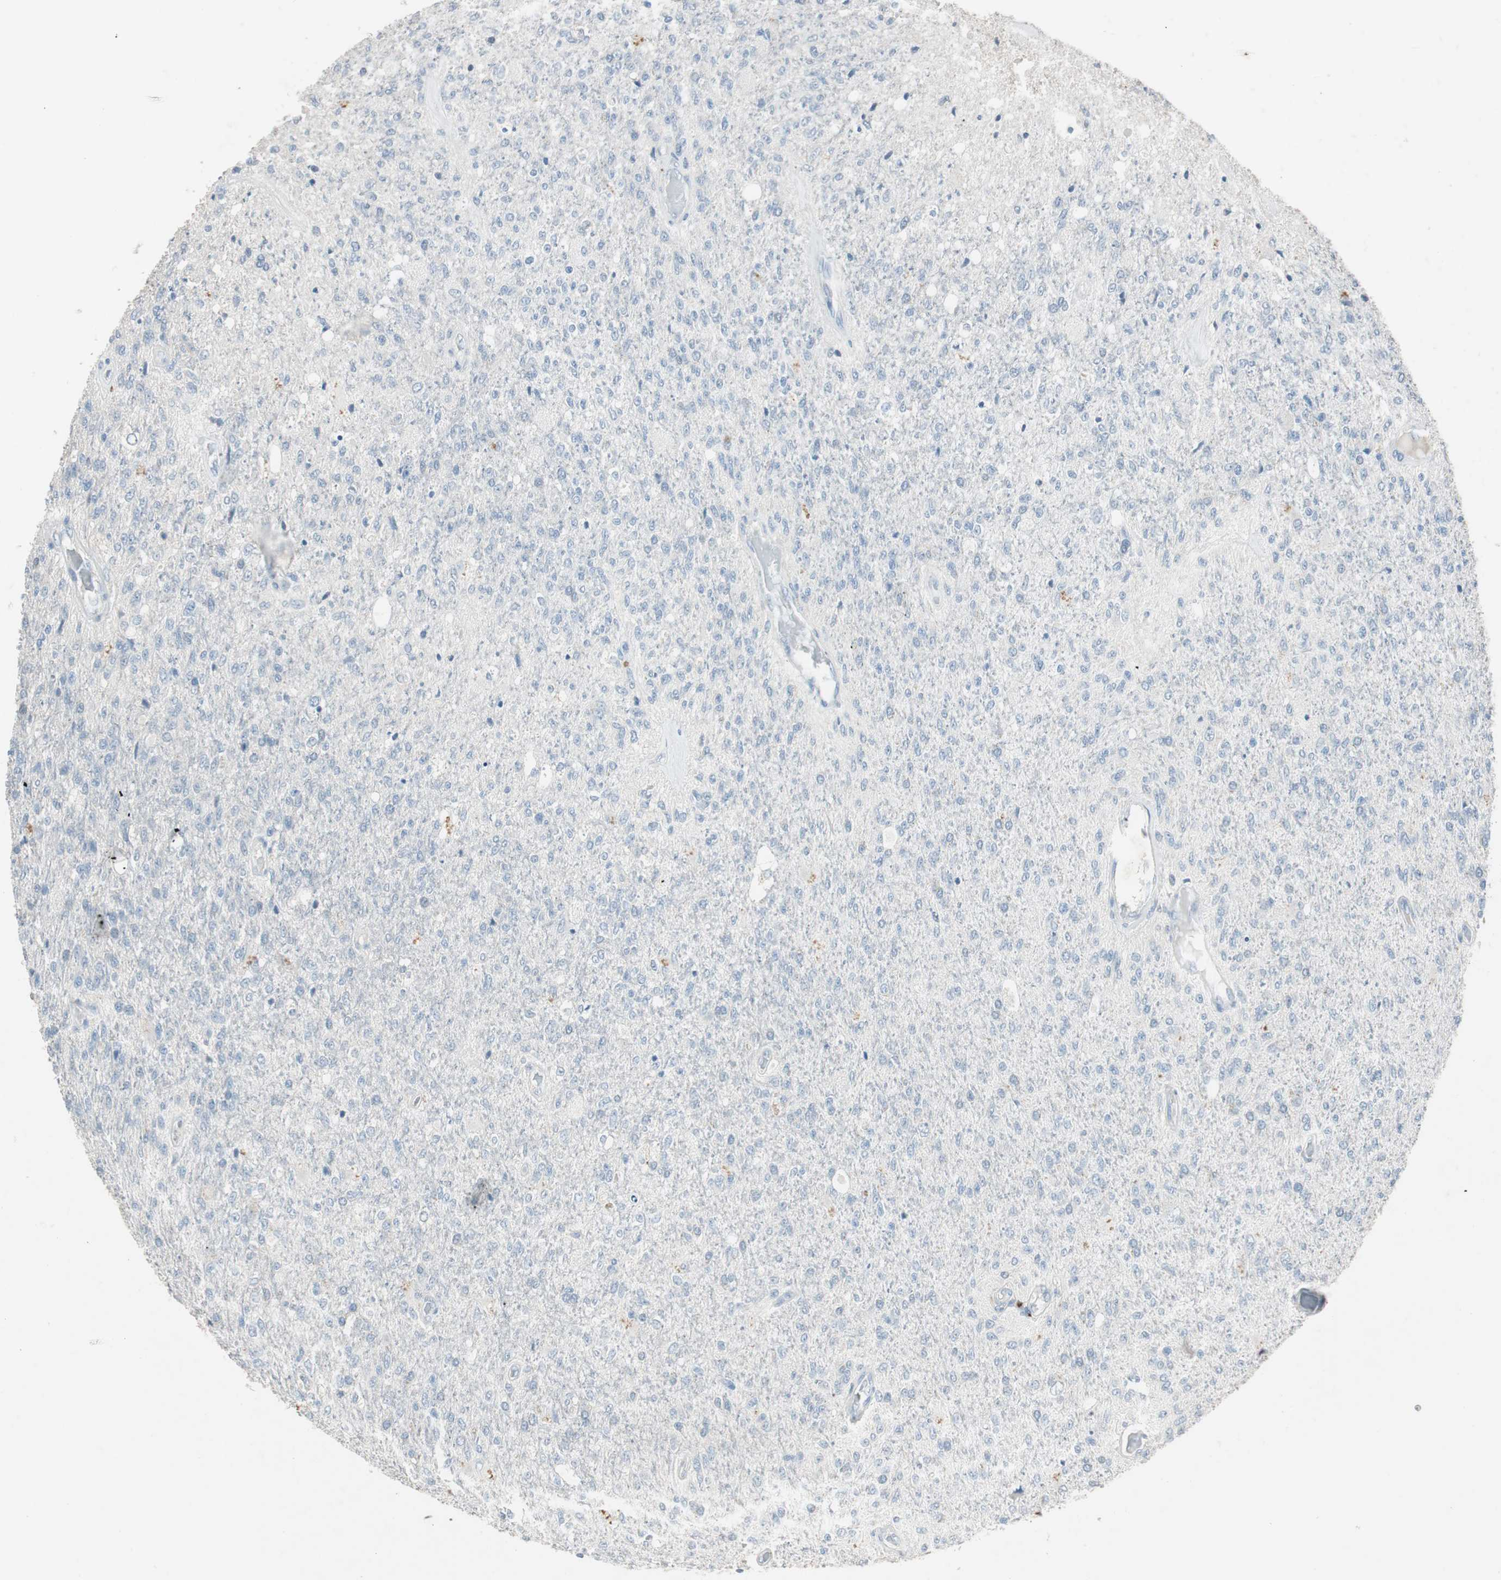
{"staining": {"intensity": "negative", "quantity": "none", "location": "none"}, "tissue": "glioma", "cell_type": "Tumor cells", "image_type": "cancer", "snomed": [{"axis": "morphology", "description": "Normal tissue, NOS"}, {"axis": "morphology", "description": "Glioma, malignant, High grade"}, {"axis": "topography", "description": "Cerebral cortex"}], "caption": "Tumor cells are negative for protein expression in human glioma.", "gene": "KHK", "patient": {"sex": "male", "age": 77}}